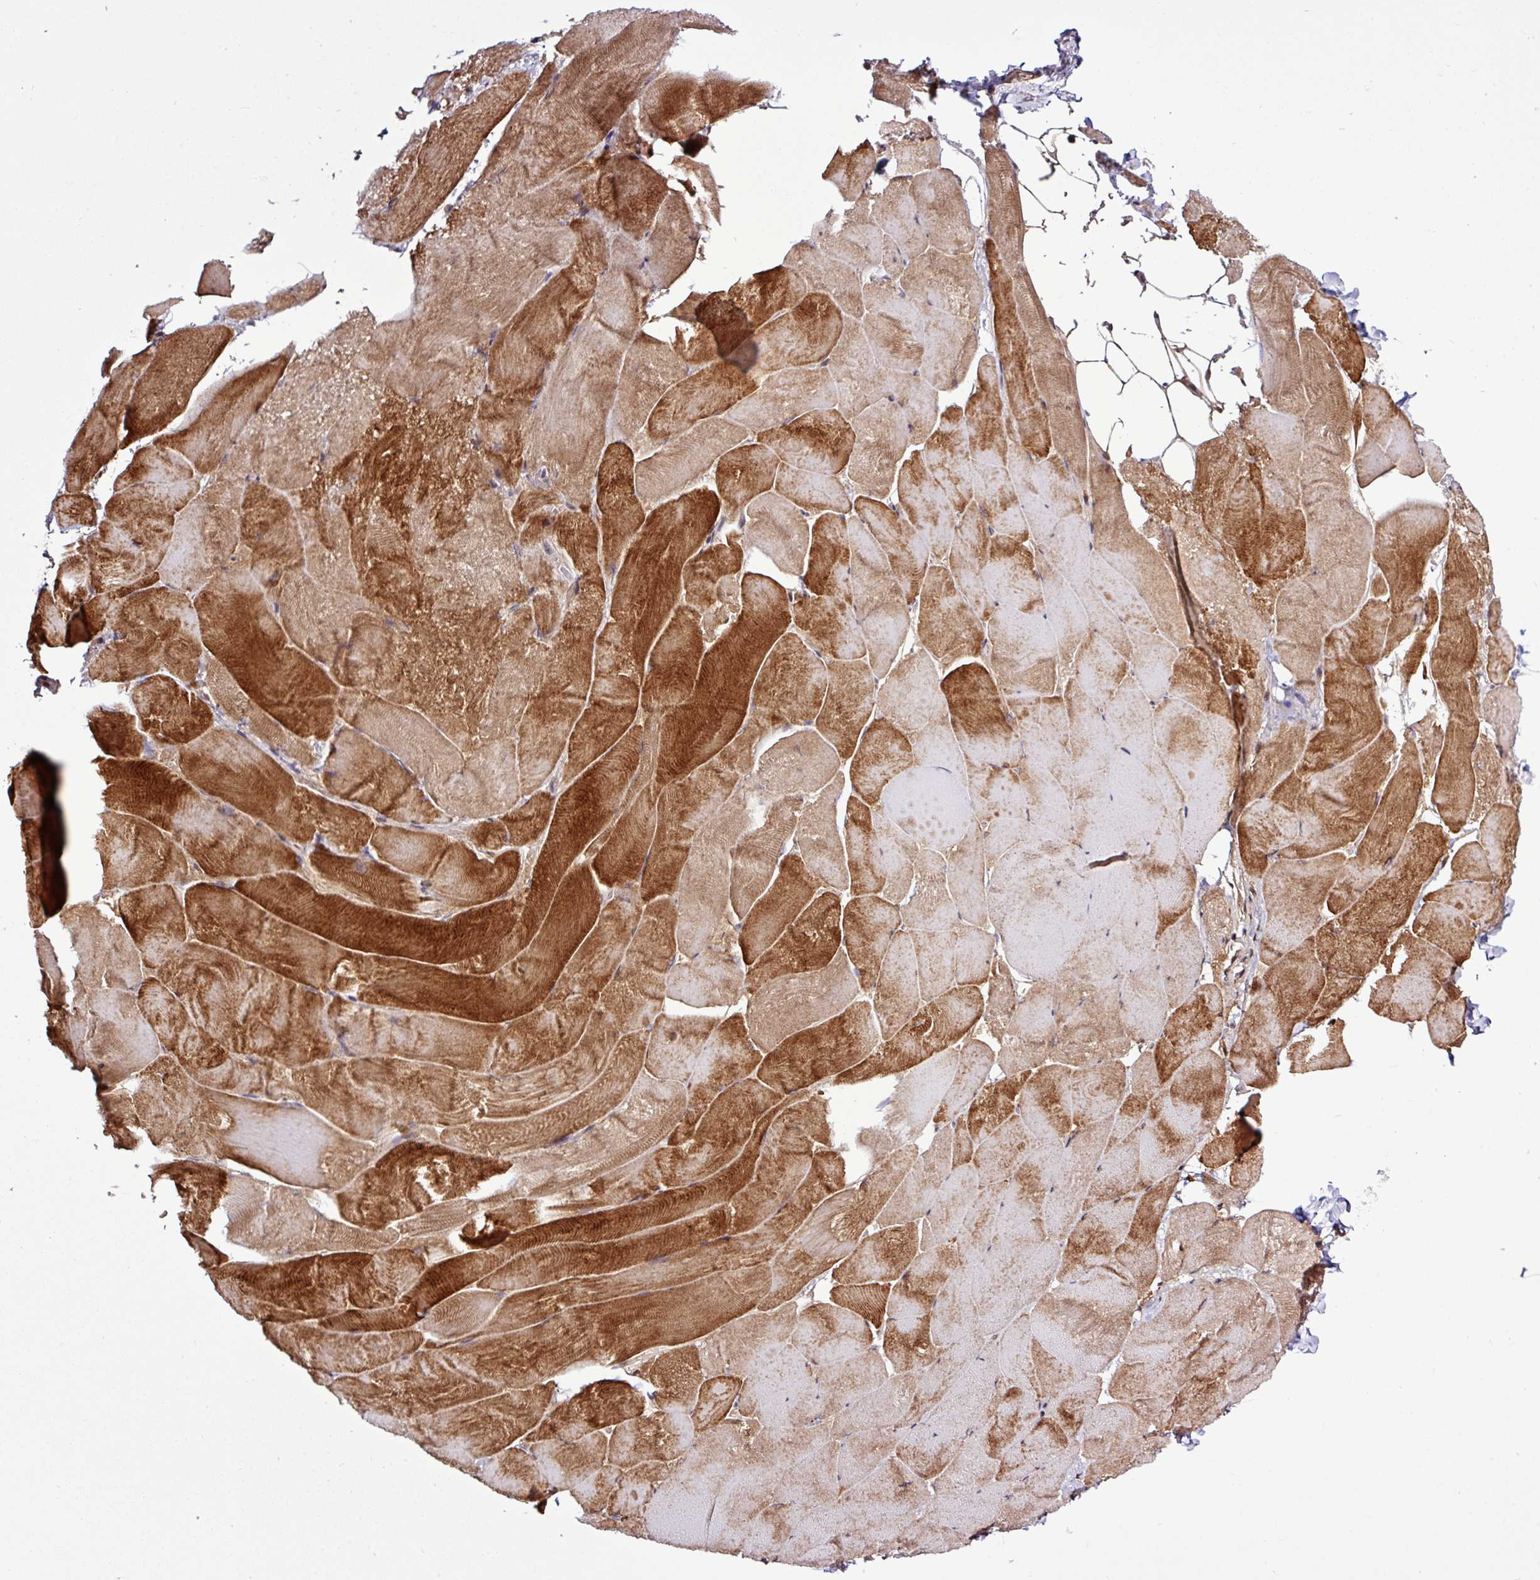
{"staining": {"intensity": "strong", "quantity": "25%-75%", "location": "cytoplasmic/membranous"}, "tissue": "skeletal muscle", "cell_type": "Myocytes", "image_type": "normal", "snomed": [{"axis": "morphology", "description": "Normal tissue, NOS"}, {"axis": "topography", "description": "Skeletal muscle"}], "caption": "A brown stain shows strong cytoplasmic/membranous positivity of a protein in myocytes of benign skeletal muscle. The staining was performed using DAB (3,3'-diaminobenzidine) to visualize the protein expression in brown, while the nuclei were stained in blue with hematoxylin (Magnification: 20x).", "gene": "ITPKC", "patient": {"sex": "female", "age": 64}}